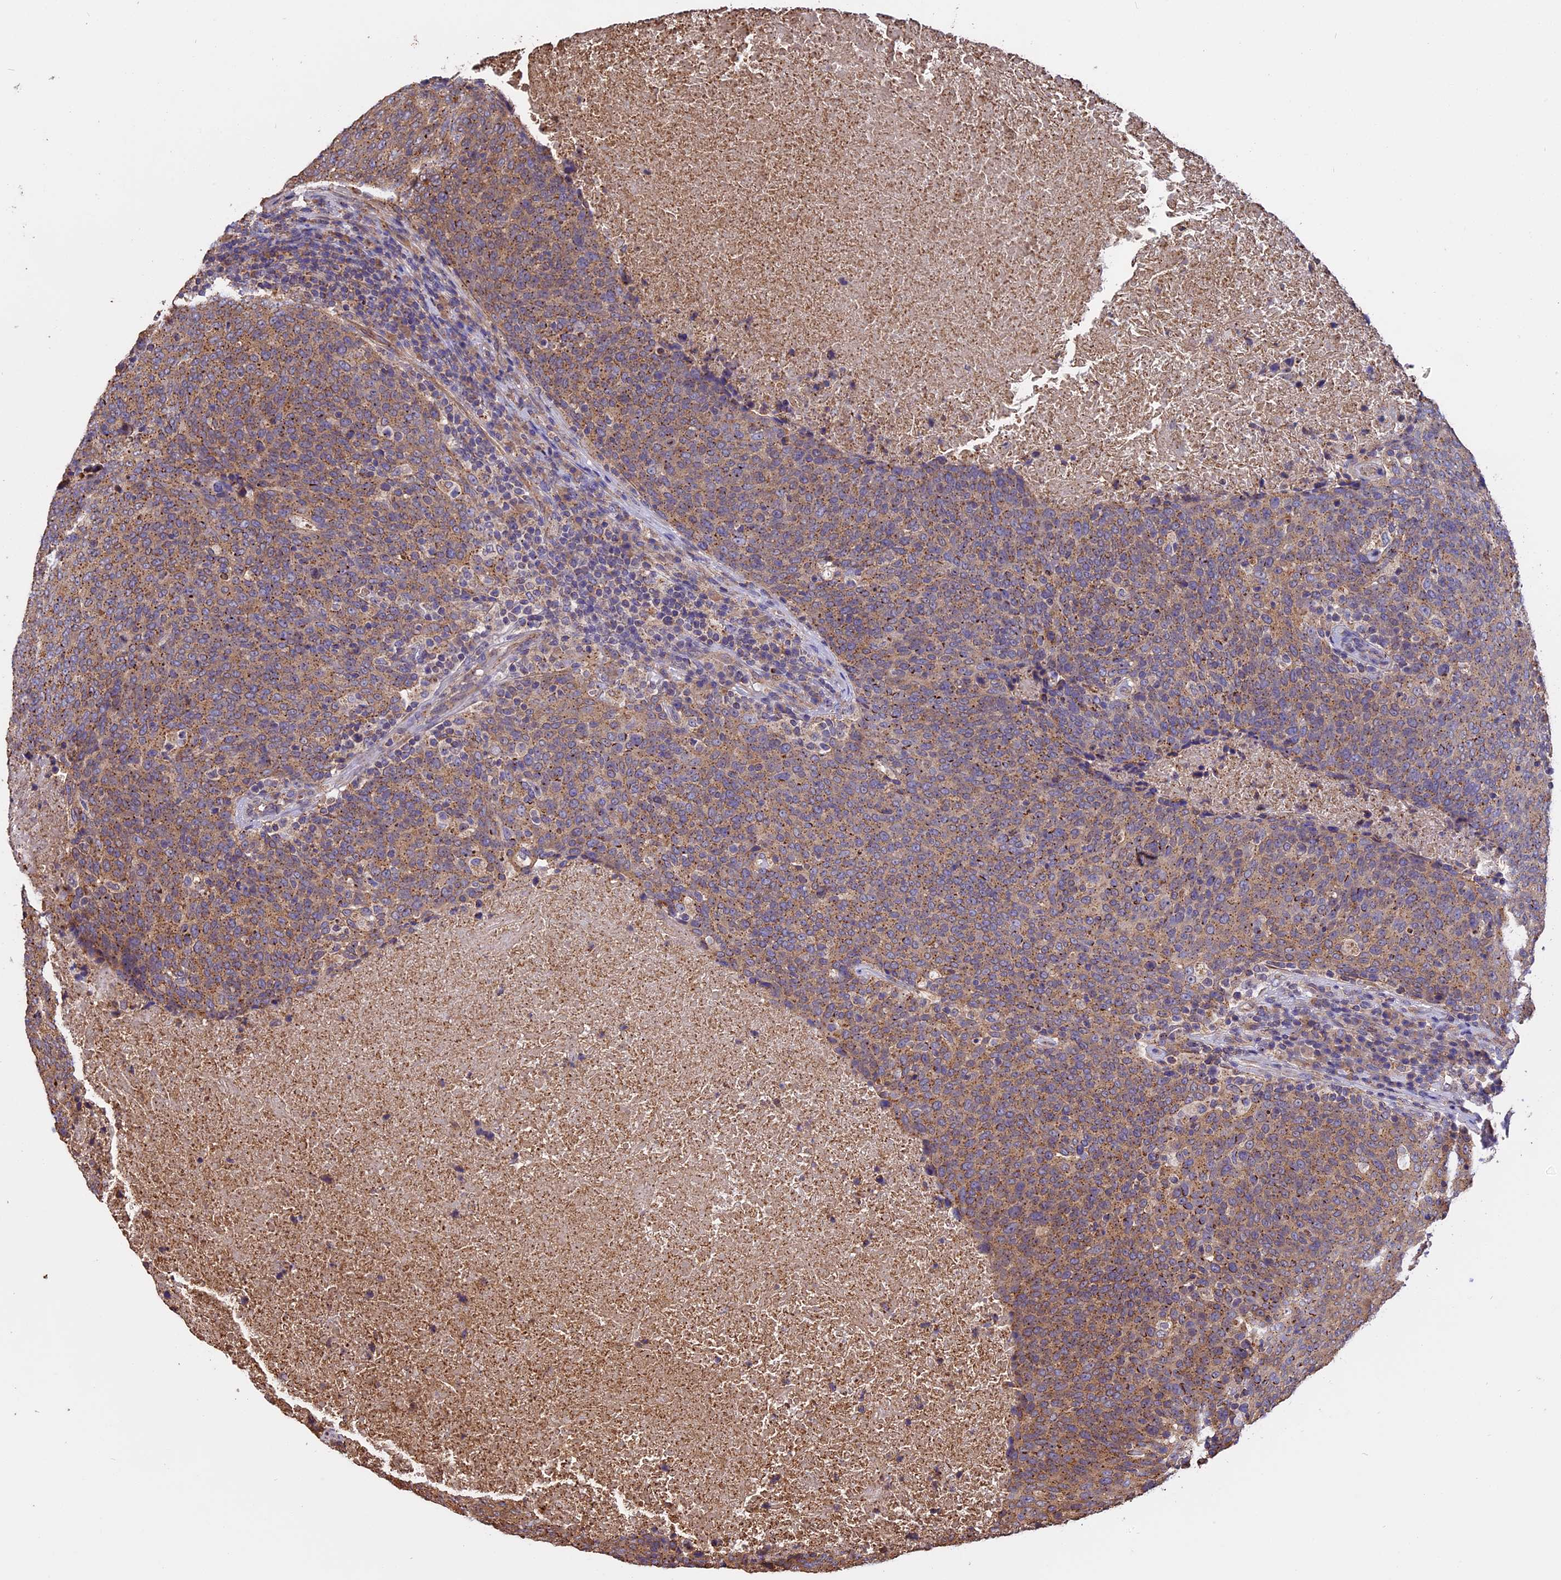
{"staining": {"intensity": "moderate", "quantity": "25%-75%", "location": "cytoplasmic/membranous"}, "tissue": "head and neck cancer", "cell_type": "Tumor cells", "image_type": "cancer", "snomed": [{"axis": "morphology", "description": "Squamous cell carcinoma, NOS"}, {"axis": "morphology", "description": "Squamous cell carcinoma, metastatic, NOS"}, {"axis": "topography", "description": "Lymph node"}, {"axis": "topography", "description": "Head-Neck"}], "caption": "Protein analysis of metastatic squamous cell carcinoma (head and neck) tissue reveals moderate cytoplasmic/membranous staining in approximately 25%-75% of tumor cells. The staining was performed using DAB to visualize the protein expression in brown, while the nuclei were stained in blue with hematoxylin (Magnification: 20x).", "gene": "CHMP2A", "patient": {"sex": "male", "age": 62}}